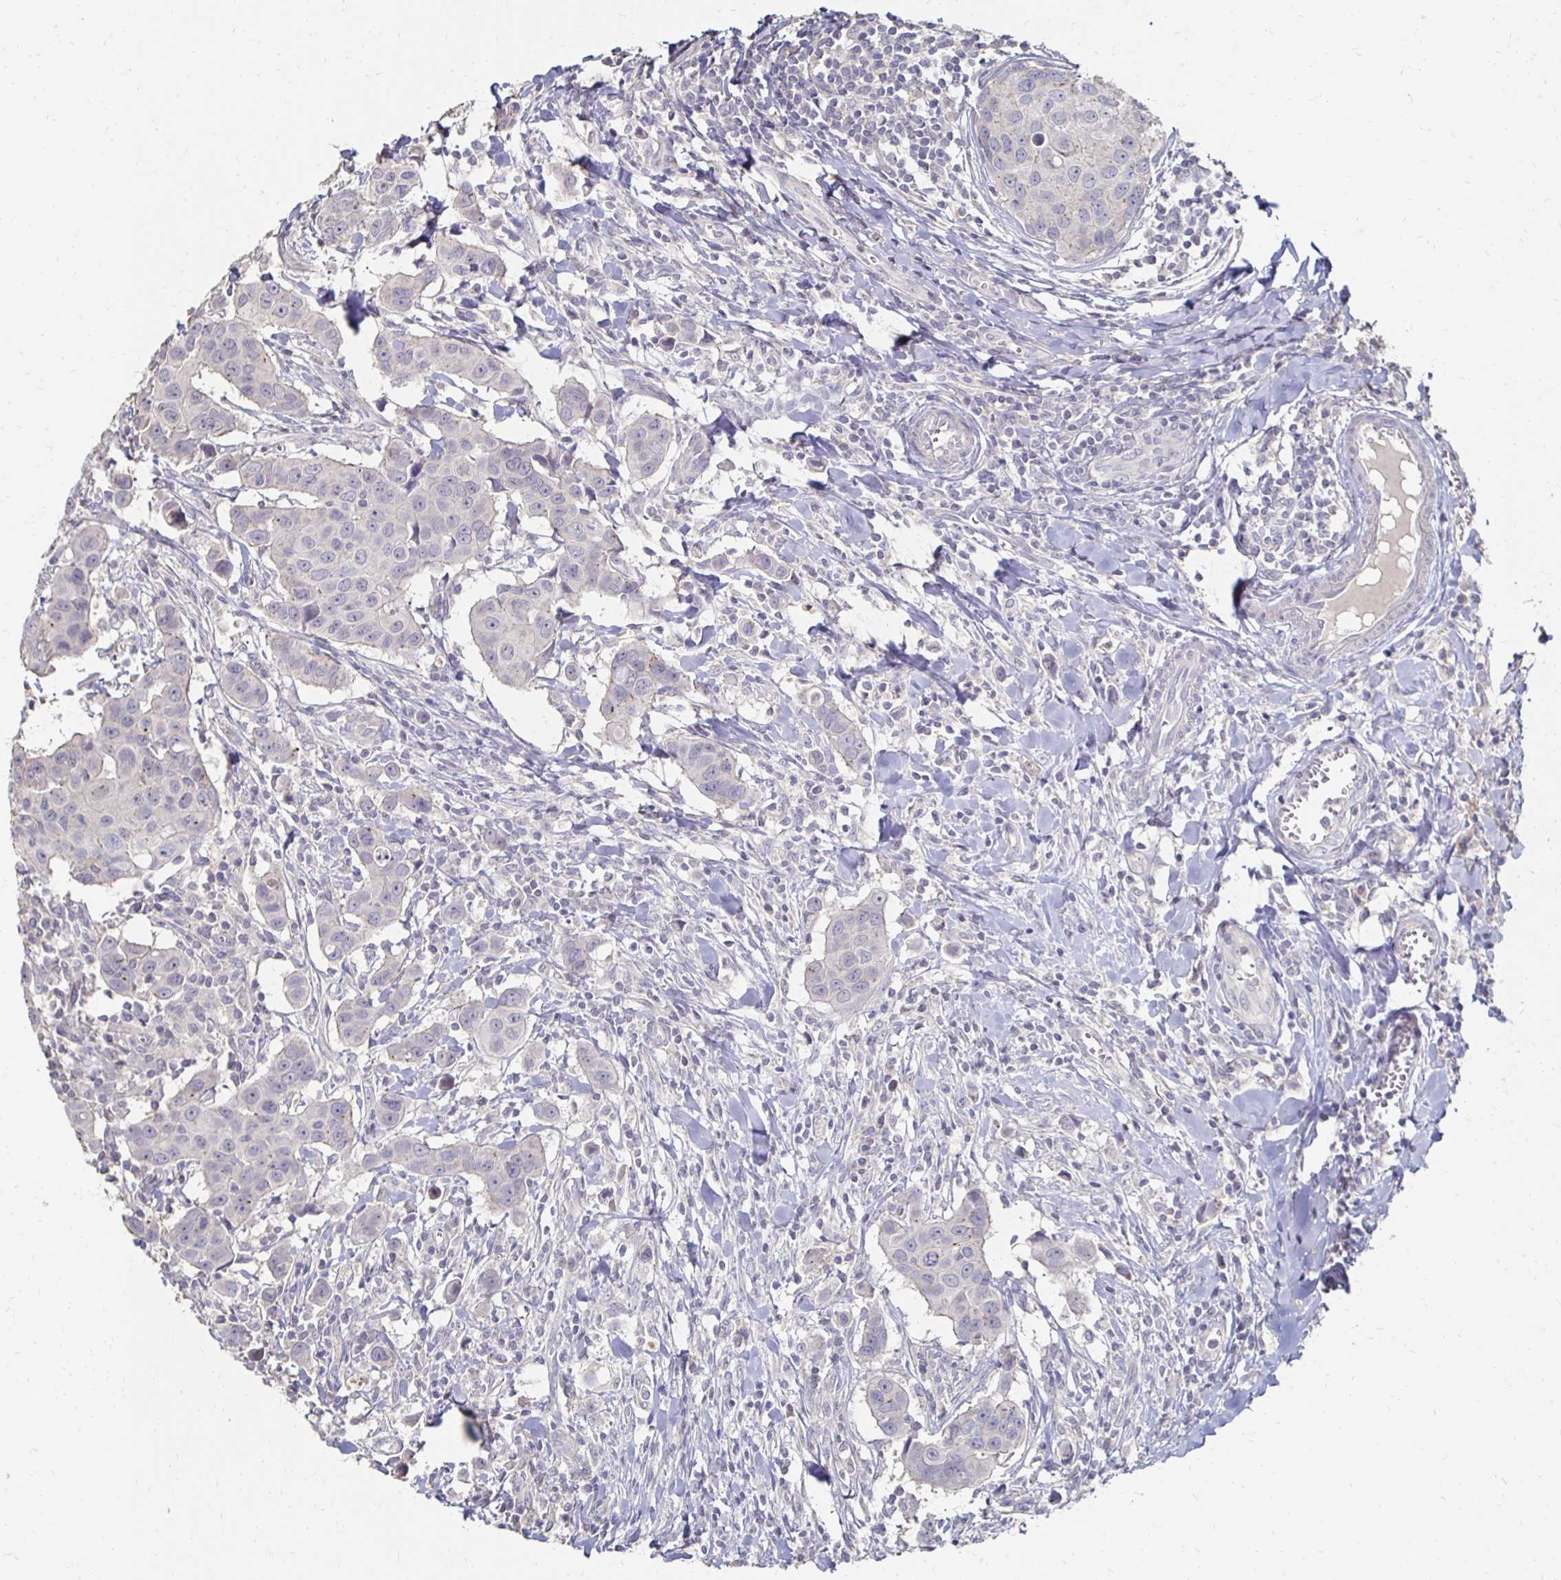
{"staining": {"intensity": "negative", "quantity": "none", "location": "none"}, "tissue": "breast cancer", "cell_type": "Tumor cells", "image_type": "cancer", "snomed": [{"axis": "morphology", "description": "Duct carcinoma"}, {"axis": "topography", "description": "Breast"}], "caption": "A micrograph of breast invasive ductal carcinoma stained for a protein exhibits no brown staining in tumor cells.", "gene": "ZNF727", "patient": {"sex": "female", "age": 24}}